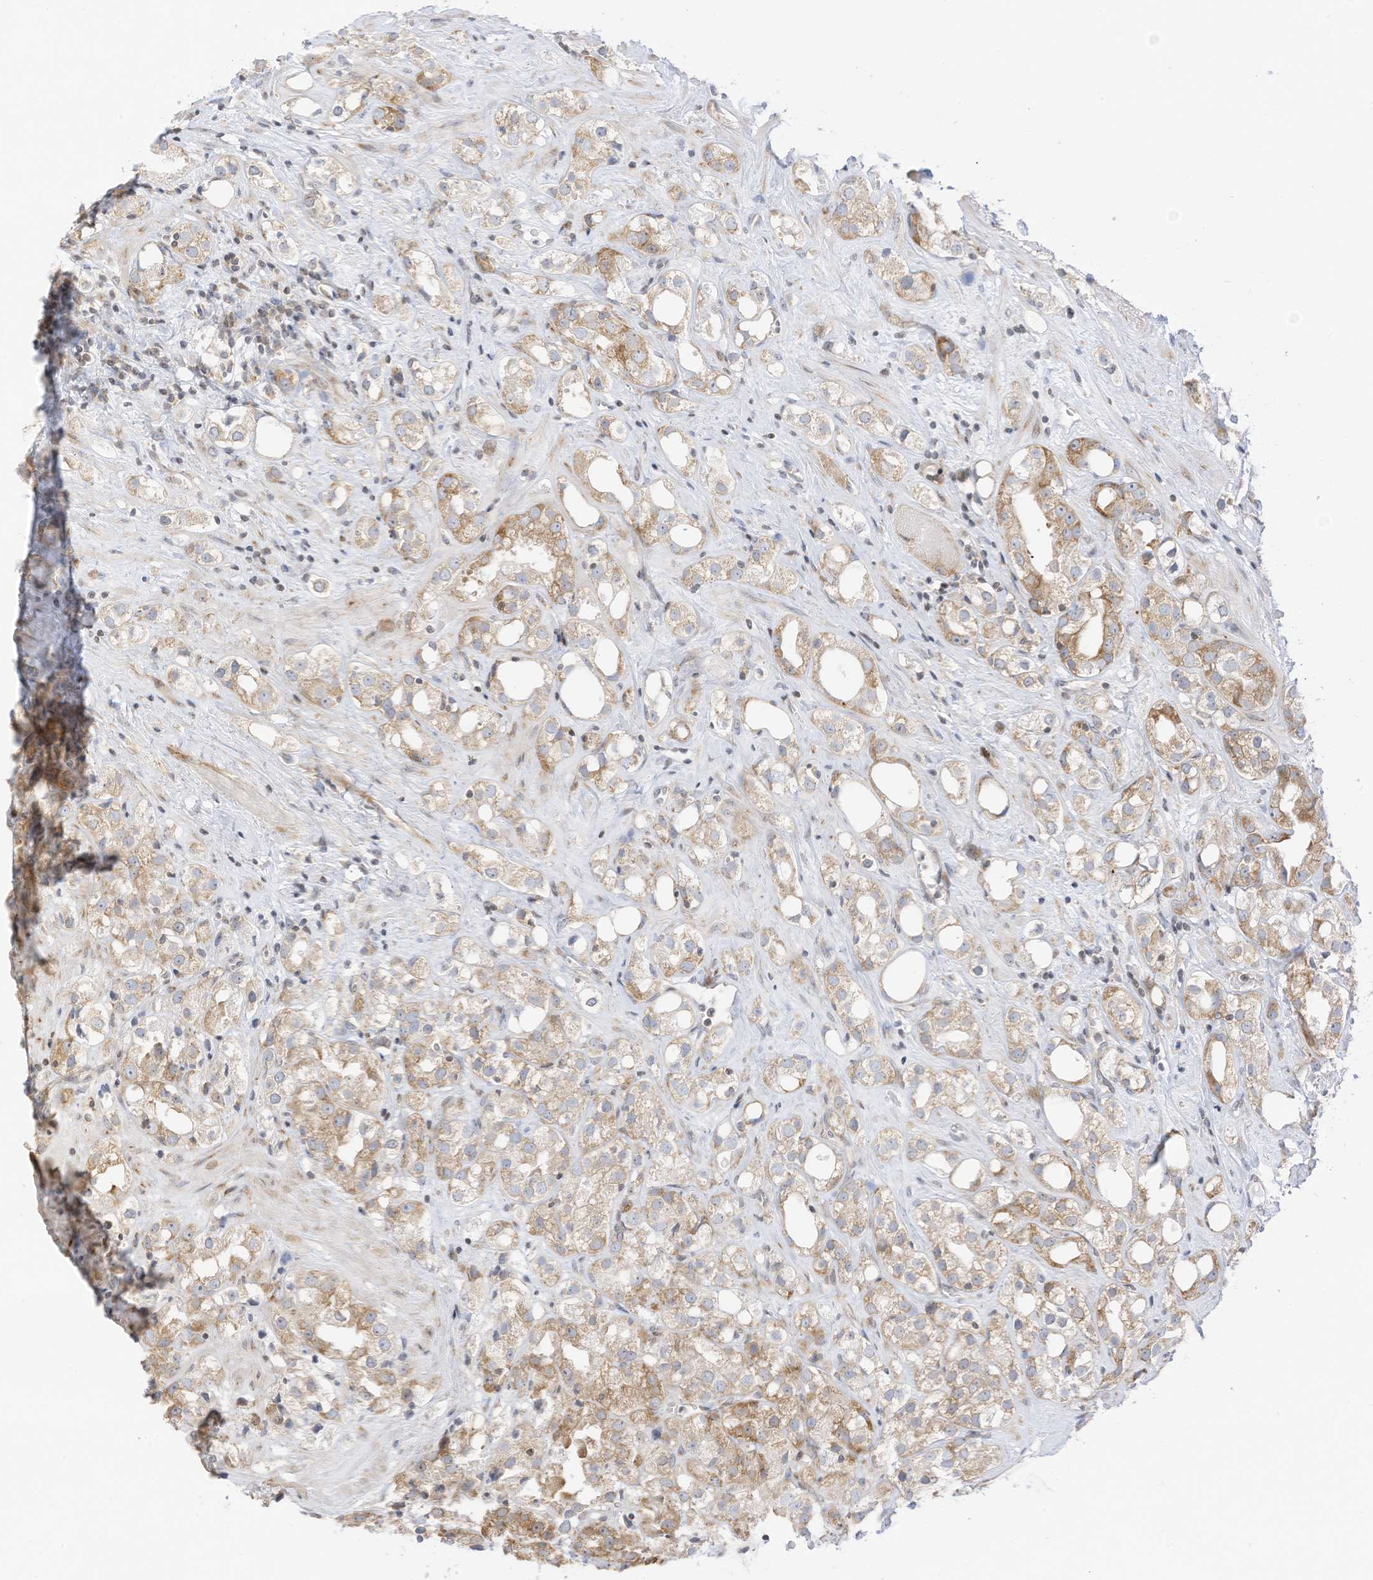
{"staining": {"intensity": "moderate", "quantity": "25%-75%", "location": "cytoplasmic/membranous"}, "tissue": "prostate cancer", "cell_type": "Tumor cells", "image_type": "cancer", "snomed": [{"axis": "morphology", "description": "Adenocarcinoma, NOS"}, {"axis": "topography", "description": "Prostate"}], "caption": "Immunohistochemistry image of human prostate cancer stained for a protein (brown), which shows medium levels of moderate cytoplasmic/membranous staining in approximately 25%-75% of tumor cells.", "gene": "EDF1", "patient": {"sex": "male", "age": 79}}